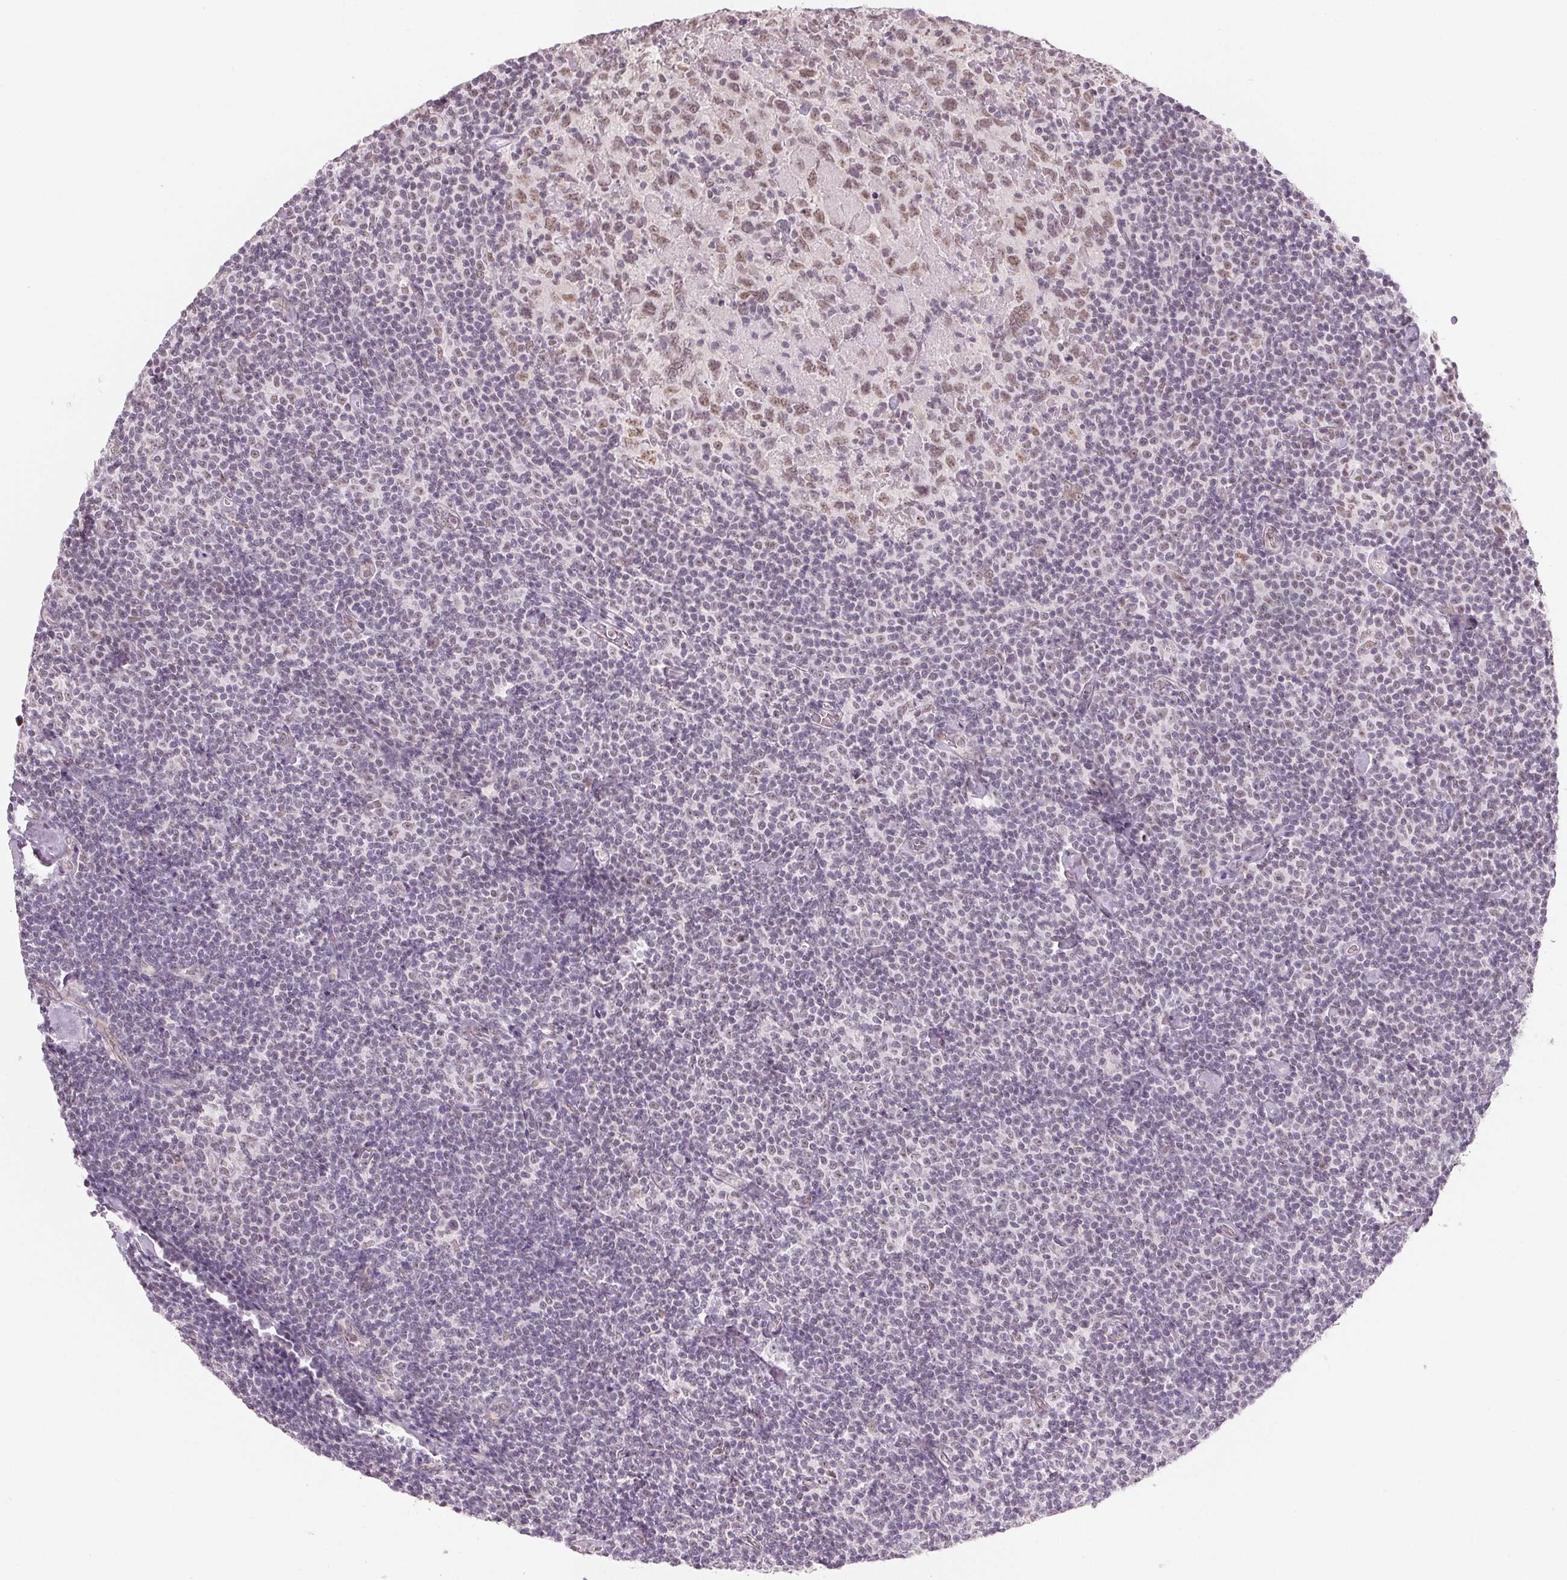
{"staining": {"intensity": "negative", "quantity": "none", "location": "none"}, "tissue": "lymphoma", "cell_type": "Tumor cells", "image_type": "cancer", "snomed": [{"axis": "morphology", "description": "Malignant lymphoma, non-Hodgkin's type, Low grade"}, {"axis": "topography", "description": "Lymph node"}], "caption": "This is an immunohistochemistry (IHC) photomicrograph of human lymphoma. There is no expression in tumor cells.", "gene": "NXF3", "patient": {"sex": "male", "age": 81}}